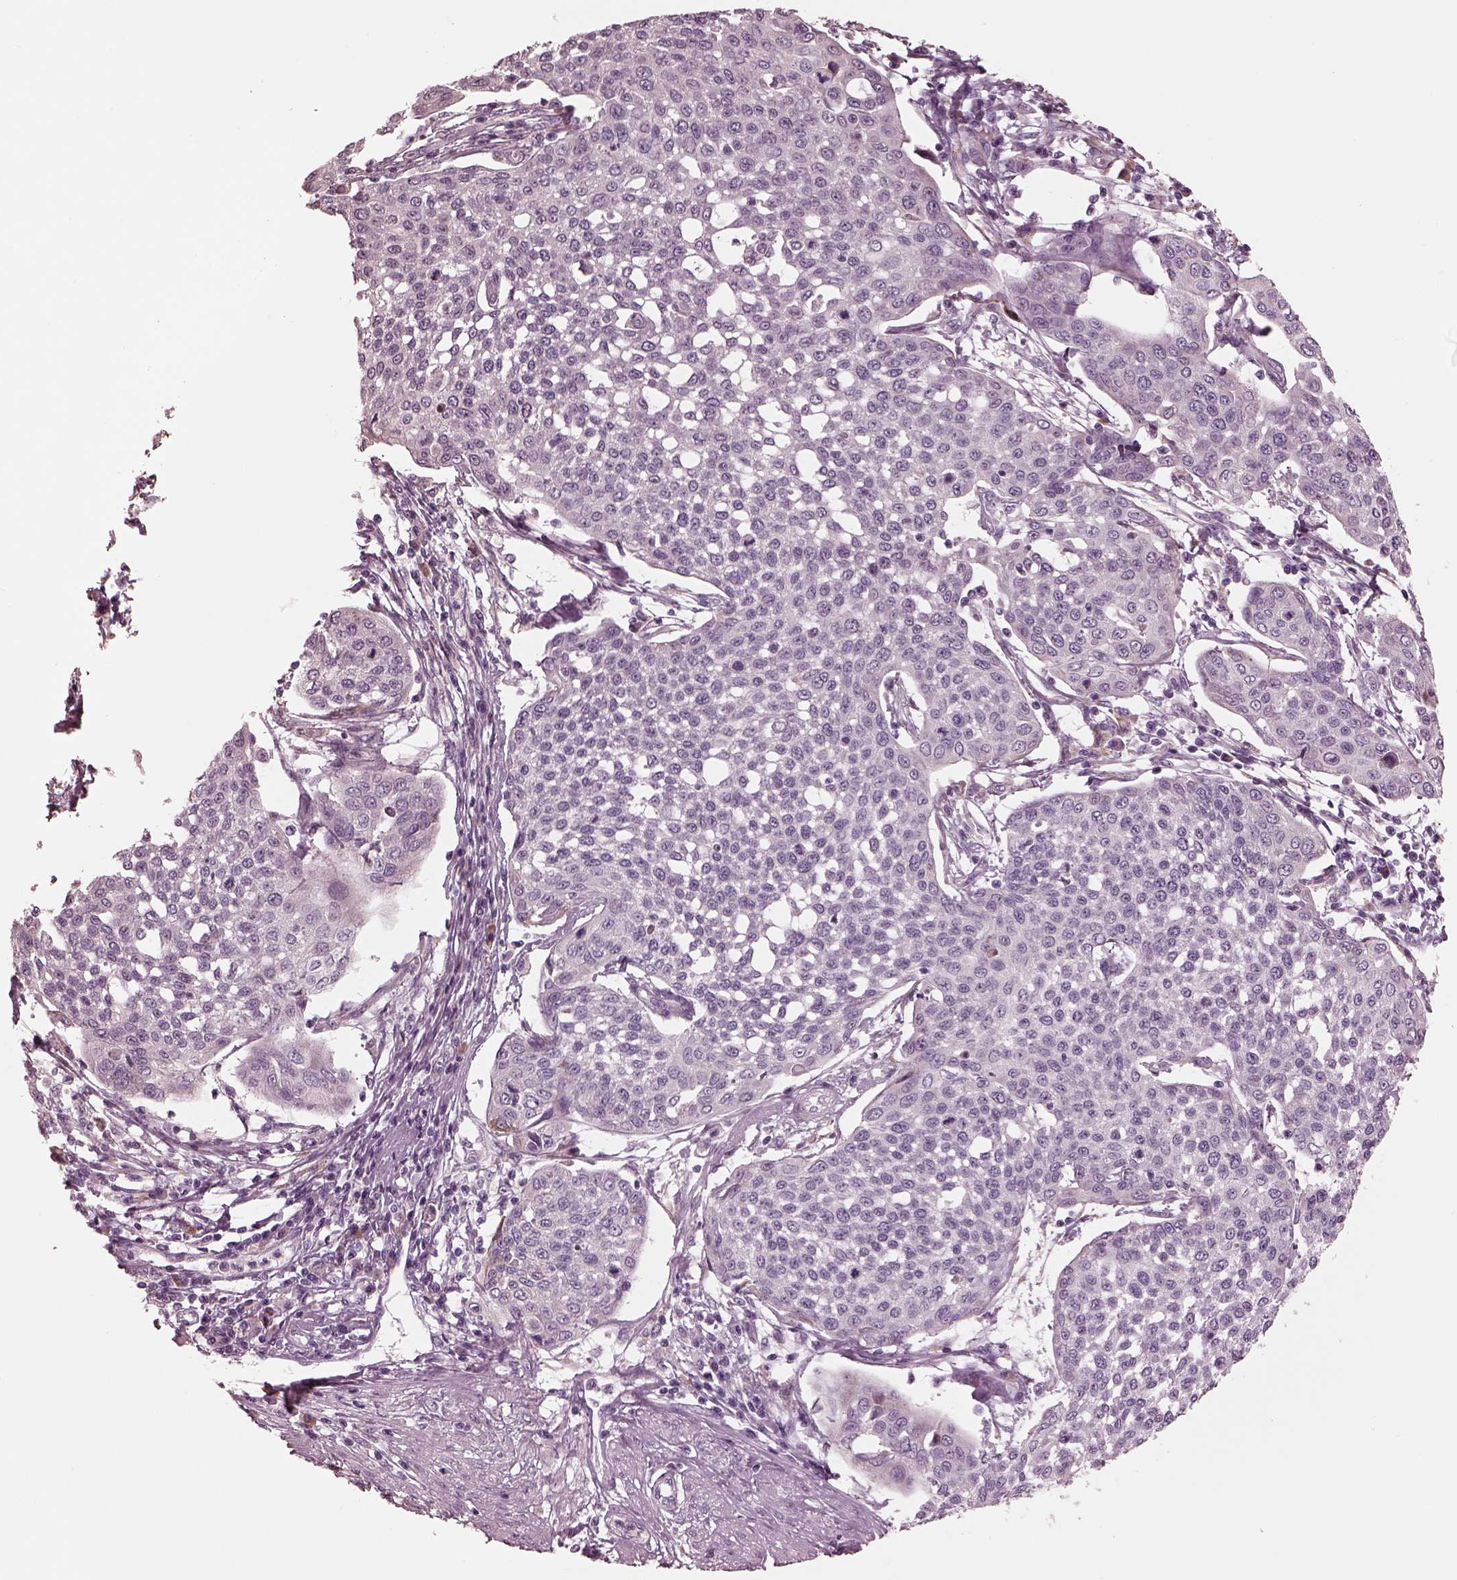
{"staining": {"intensity": "negative", "quantity": "none", "location": "none"}, "tissue": "cervical cancer", "cell_type": "Tumor cells", "image_type": "cancer", "snomed": [{"axis": "morphology", "description": "Squamous cell carcinoma, NOS"}, {"axis": "topography", "description": "Cervix"}], "caption": "This is an immunohistochemistry (IHC) micrograph of human cervical squamous cell carcinoma. There is no staining in tumor cells.", "gene": "CADM2", "patient": {"sex": "female", "age": 34}}